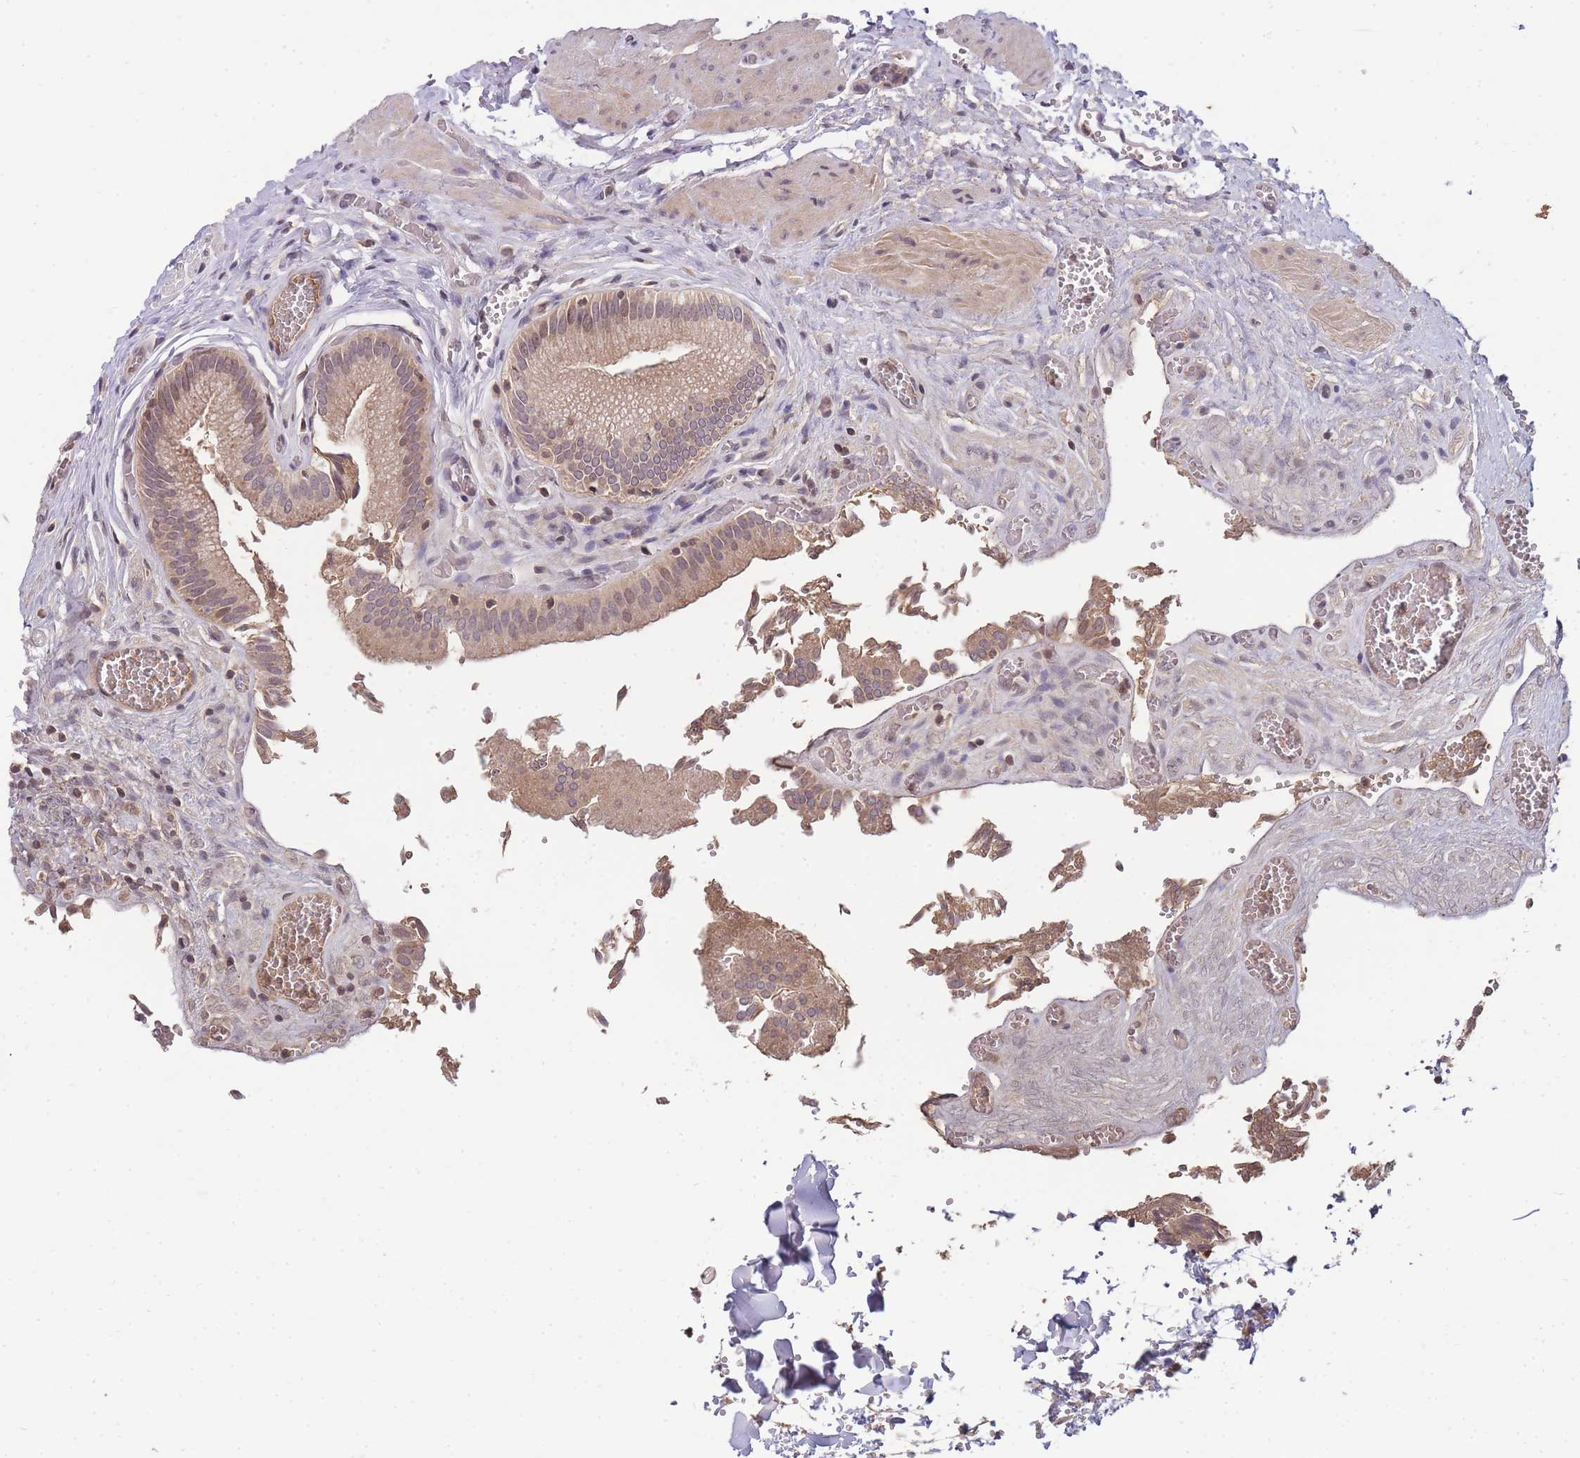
{"staining": {"intensity": "weak", "quantity": ">75%", "location": "cytoplasmic/membranous"}, "tissue": "gallbladder", "cell_type": "Glandular cells", "image_type": "normal", "snomed": [{"axis": "morphology", "description": "Normal tissue, NOS"}, {"axis": "topography", "description": "Gallbladder"}, {"axis": "topography", "description": "Peripheral nerve tissue"}], "caption": "This image shows unremarkable gallbladder stained with immunohistochemistry to label a protein in brown. The cytoplasmic/membranous of glandular cells show weak positivity for the protein. Nuclei are counter-stained blue.", "gene": "RALGDS", "patient": {"sex": "male", "age": 17}}